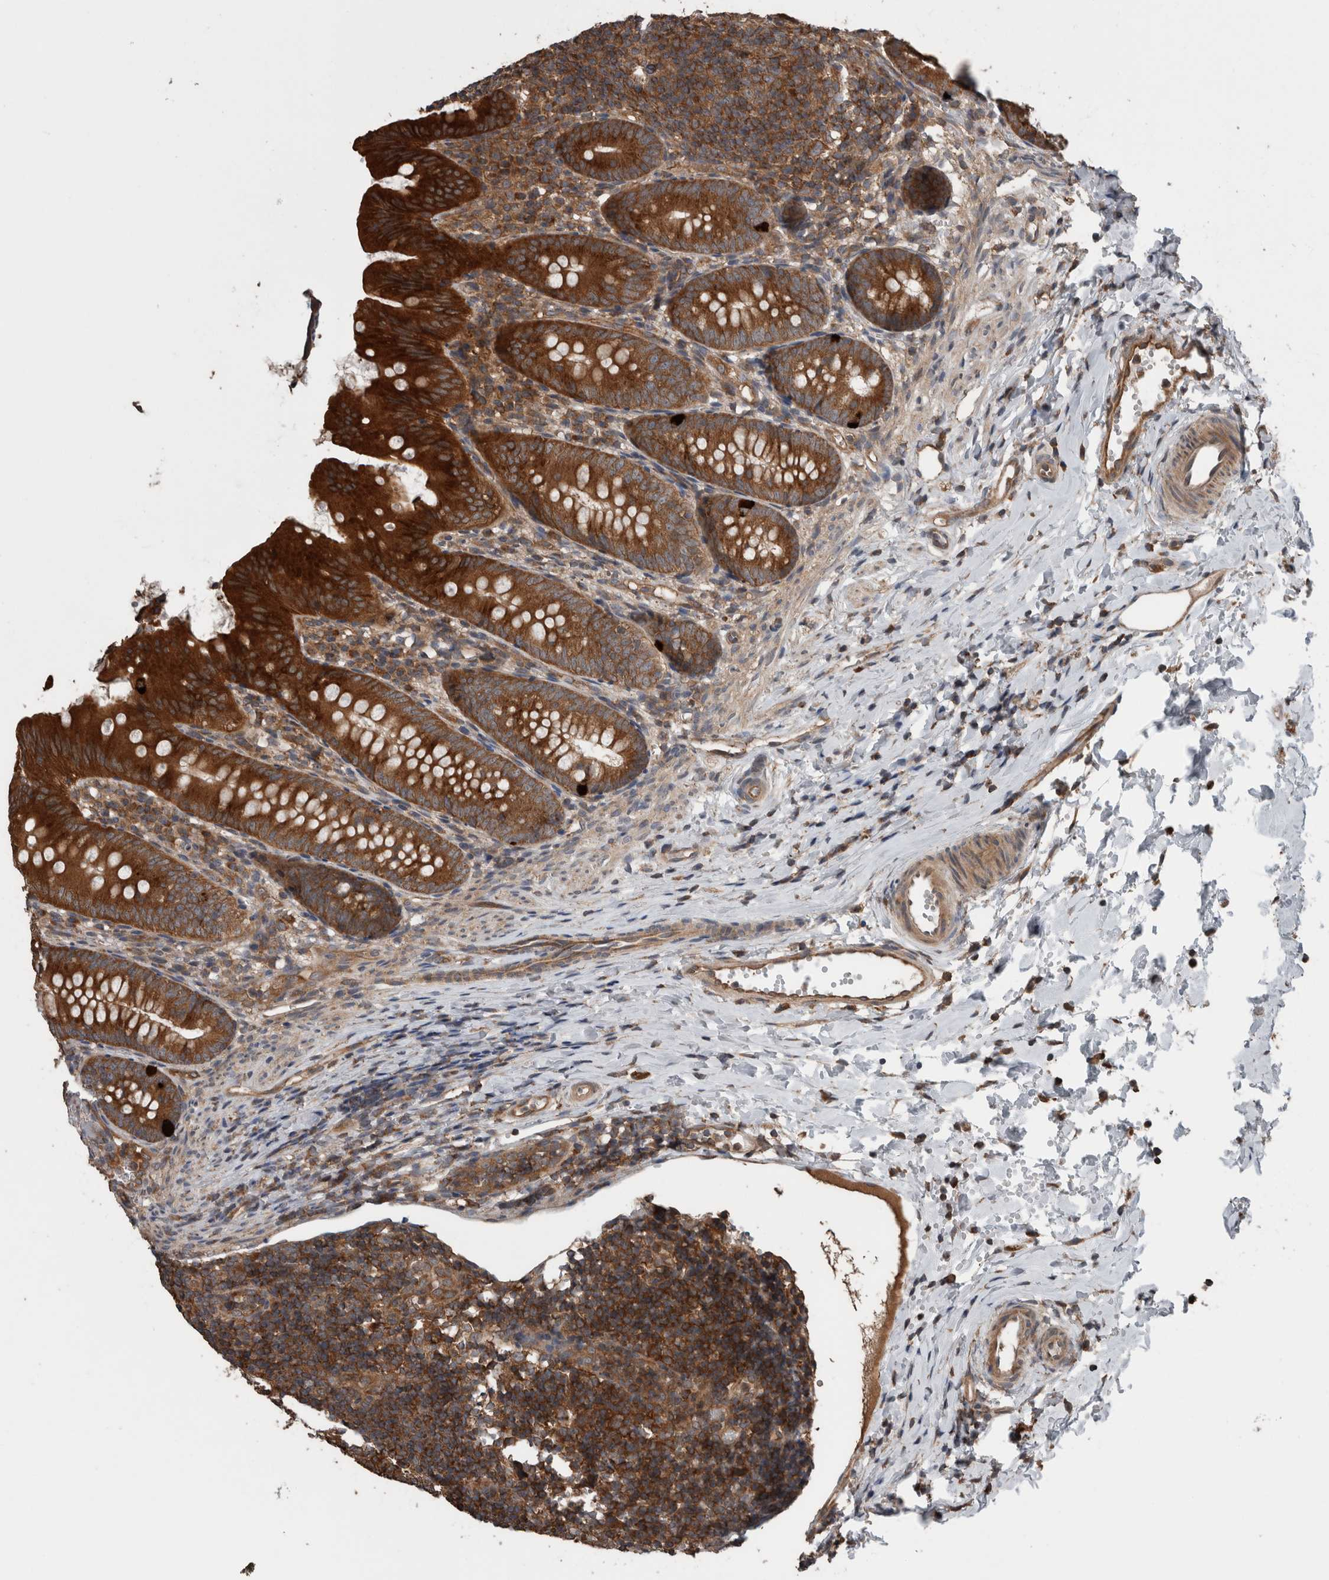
{"staining": {"intensity": "strong", "quantity": ">75%", "location": "cytoplasmic/membranous"}, "tissue": "appendix", "cell_type": "Glandular cells", "image_type": "normal", "snomed": [{"axis": "morphology", "description": "Normal tissue, NOS"}, {"axis": "topography", "description": "Appendix"}], "caption": "Appendix stained with DAB (3,3'-diaminobenzidine) IHC shows high levels of strong cytoplasmic/membranous positivity in approximately >75% of glandular cells.", "gene": "RIOK3", "patient": {"sex": "male", "age": 1}}